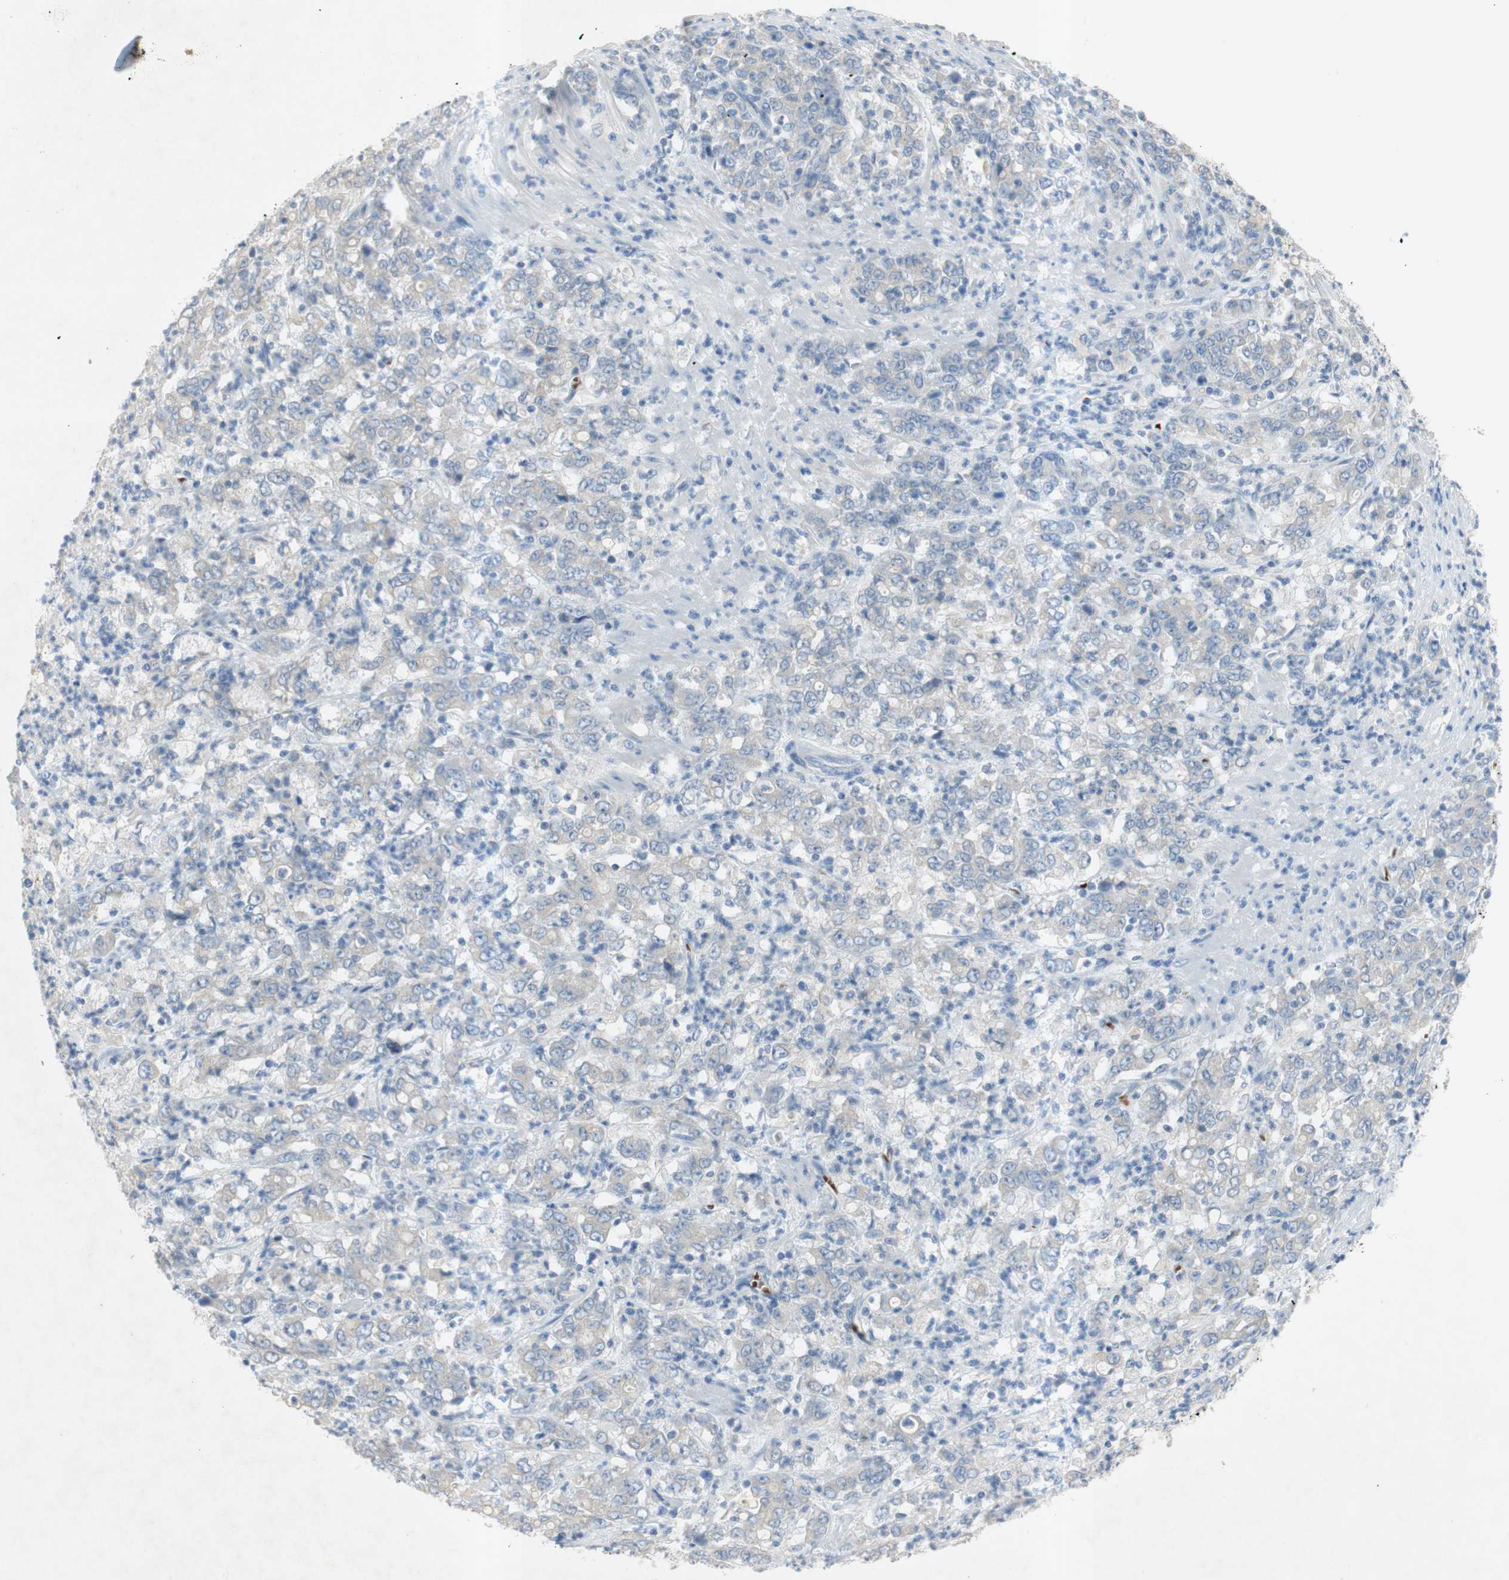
{"staining": {"intensity": "negative", "quantity": "none", "location": "none"}, "tissue": "stomach cancer", "cell_type": "Tumor cells", "image_type": "cancer", "snomed": [{"axis": "morphology", "description": "Adenocarcinoma, NOS"}, {"axis": "topography", "description": "Stomach, lower"}], "caption": "The photomicrograph shows no staining of tumor cells in stomach adenocarcinoma. (Brightfield microscopy of DAB (3,3'-diaminobenzidine) immunohistochemistry at high magnification).", "gene": "EPO", "patient": {"sex": "female", "age": 71}}